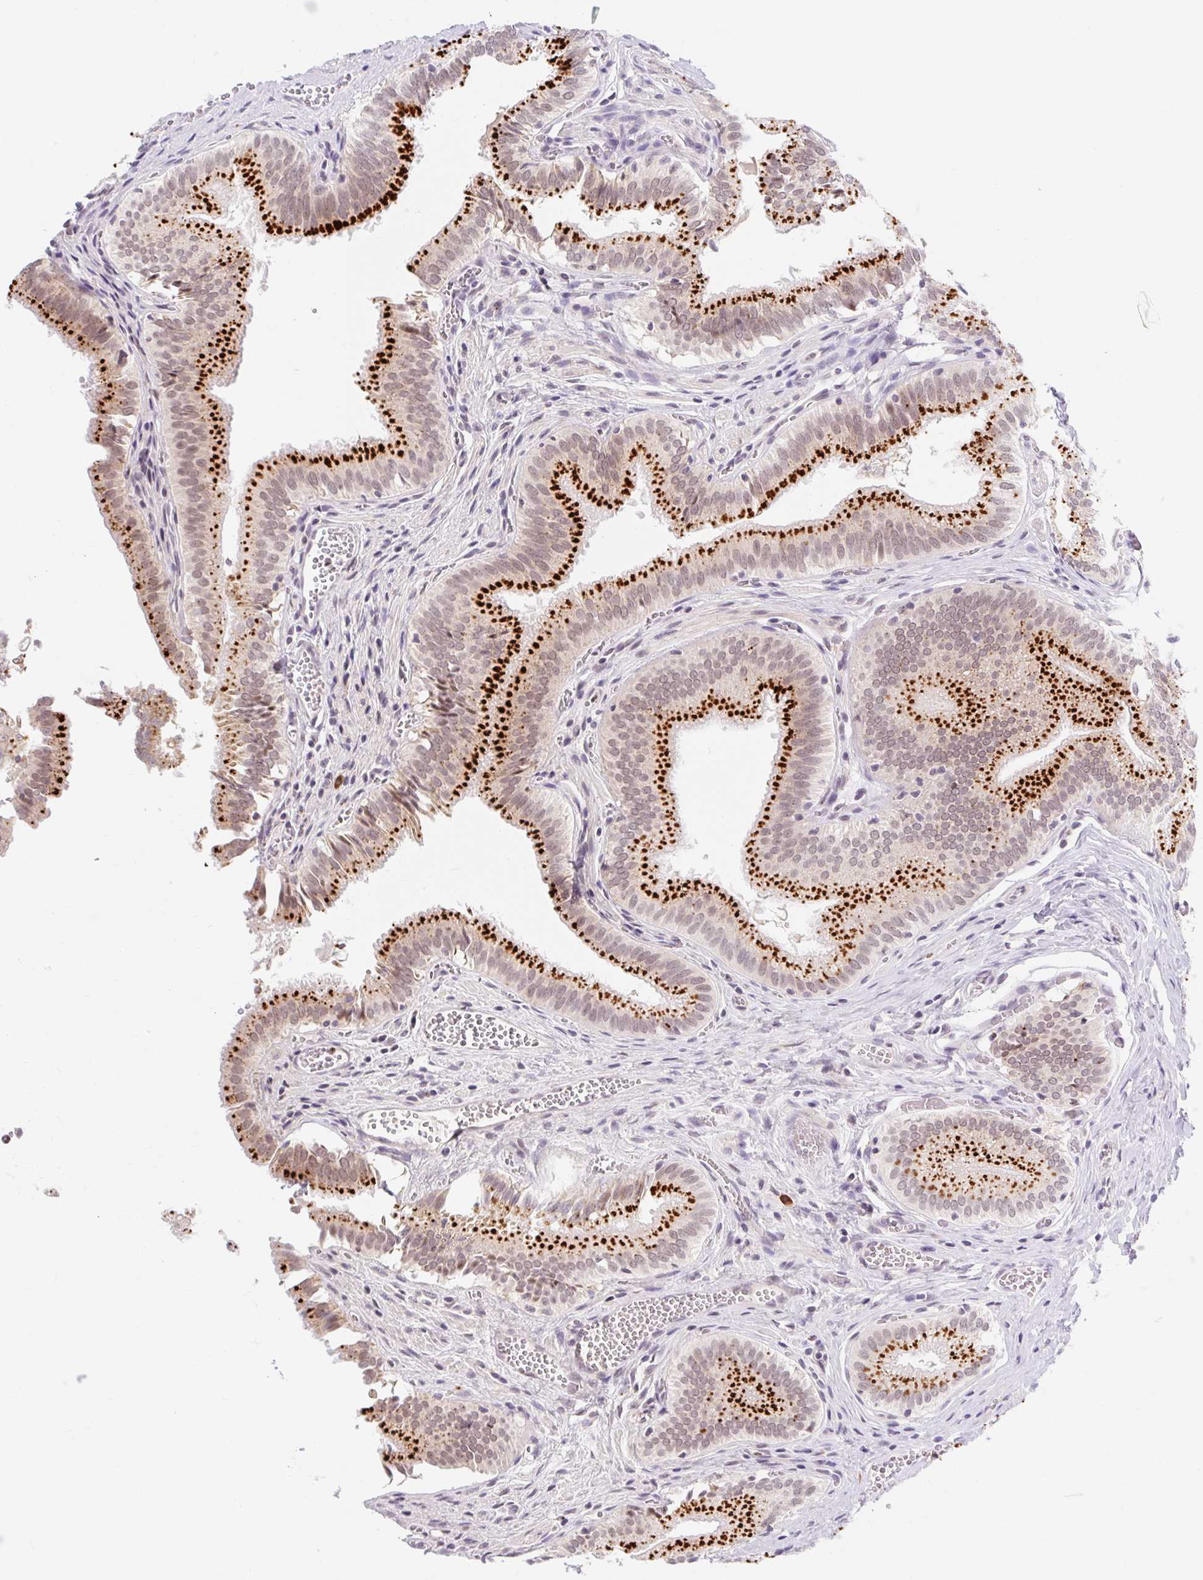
{"staining": {"intensity": "strong", "quantity": ">75%", "location": "cytoplasmic/membranous"}, "tissue": "gallbladder", "cell_type": "Glandular cells", "image_type": "normal", "snomed": [{"axis": "morphology", "description": "Normal tissue, NOS"}, {"axis": "topography", "description": "Gallbladder"}, {"axis": "topography", "description": "Peripheral nerve tissue"}], "caption": "This histopathology image displays normal gallbladder stained with IHC to label a protein in brown. The cytoplasmic/membranous of glandular cells show strong positivity for the protein. Nuclei are counter-stained blue.", "gene": "SRSF10", "patient": {"sex": "male", "age": 17}}